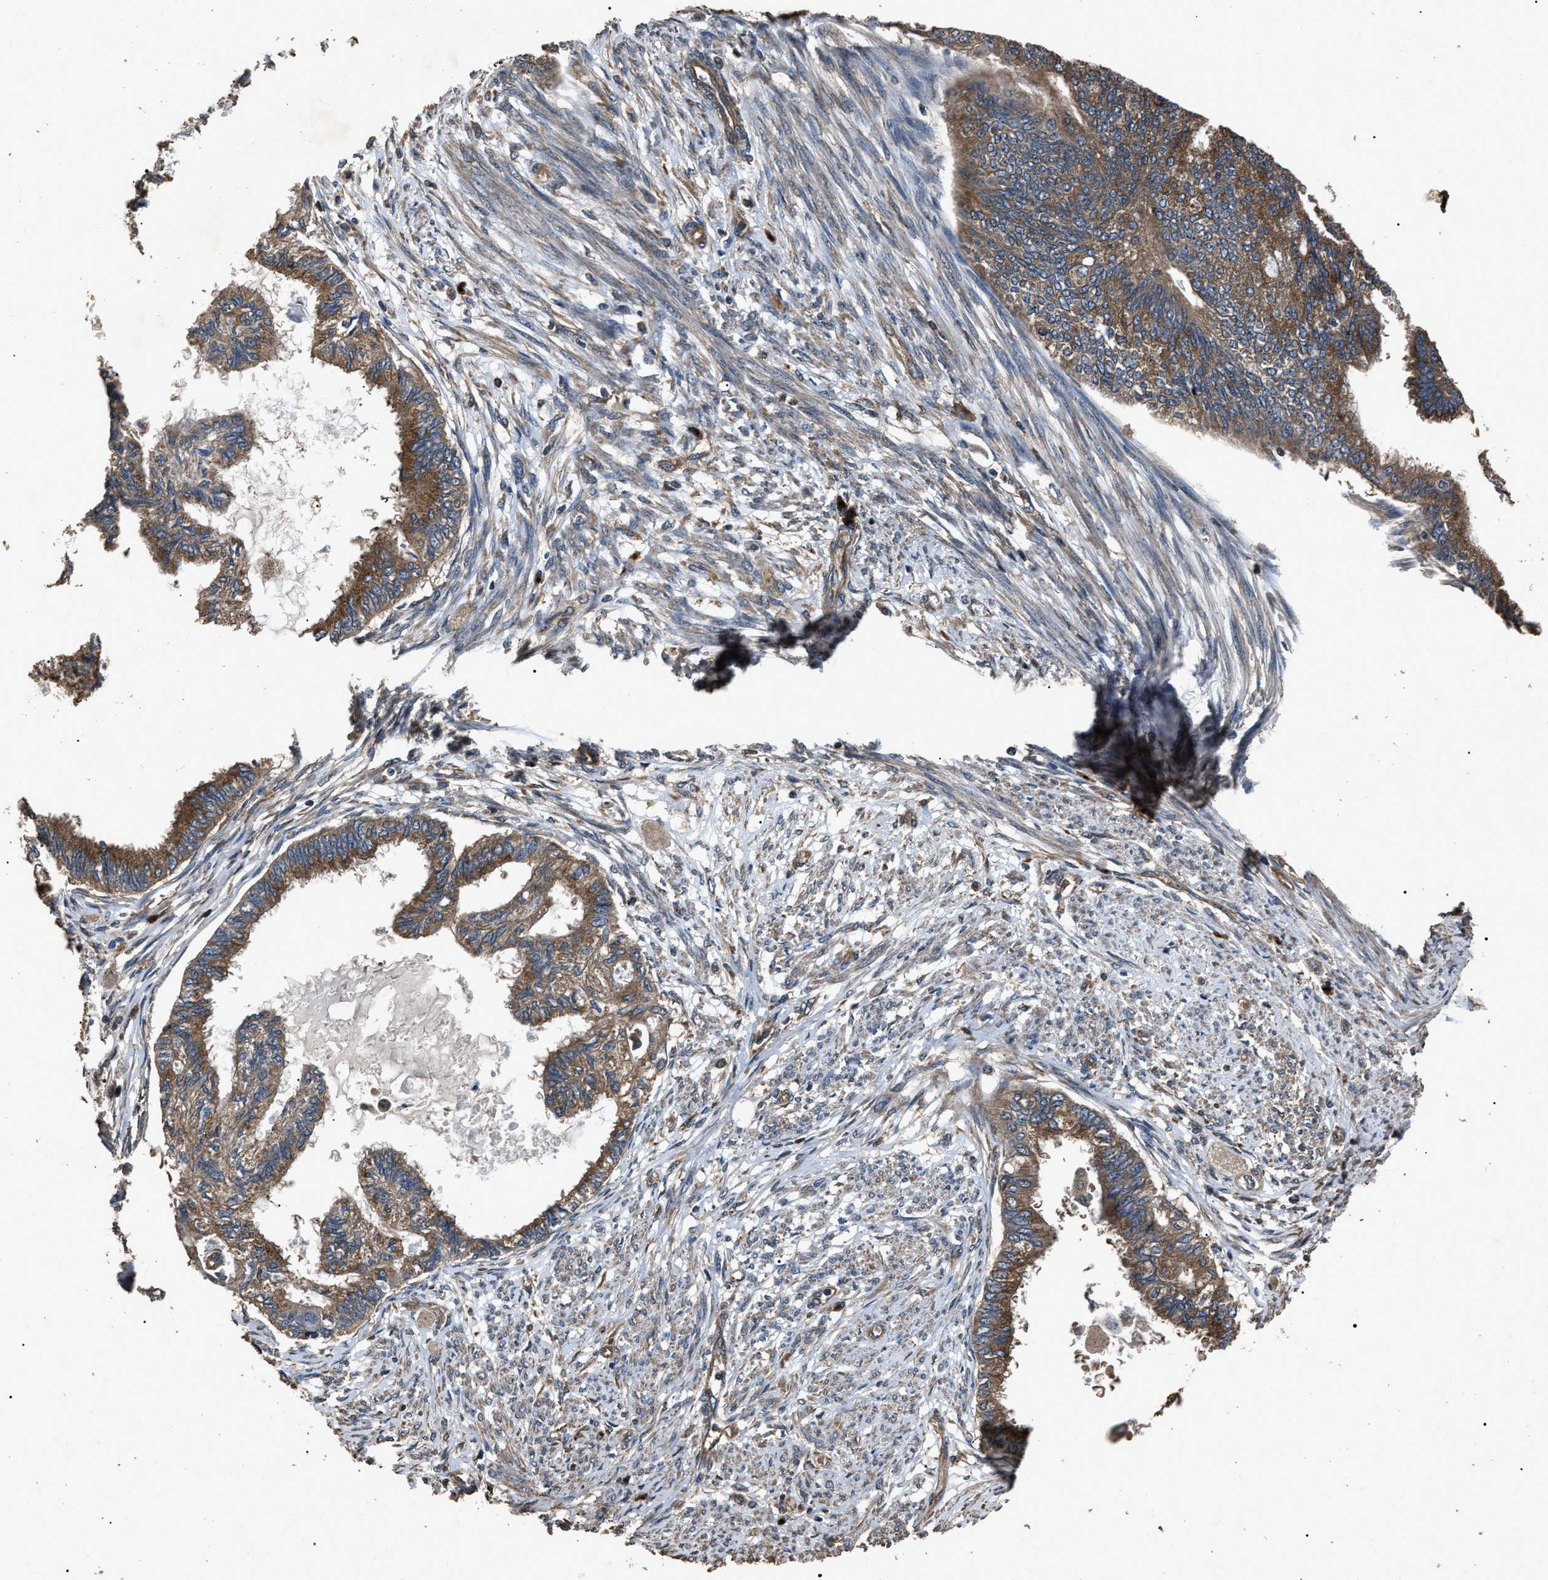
{"staining": {"intensity": "moderate", "quantity": ">75%", "location": "cytoplasmic/membranous"}, "tissue": "cervical cancer", "cell_type": "Tumor cells", "image_type": "cancer", "snomed": [{"axis": "morphology", "description": "Normal tissue, NOS"}, {"axis": "morphology", "description": "Adenocarcinoma, NOS"}, {"axis": "topography", "description": "Cervix"}, {"axis": "topography", "description": "Endometrium"}], "caption": "Cervical cancer (adenocarcinoma) was stained to show a protein in brown. There is medium levels of moderate cytoplasmic/membranous expression in approximately >75% of tumor cells.", "gene": "RNF216", "patient": {"sex": "female", "age": 86}}